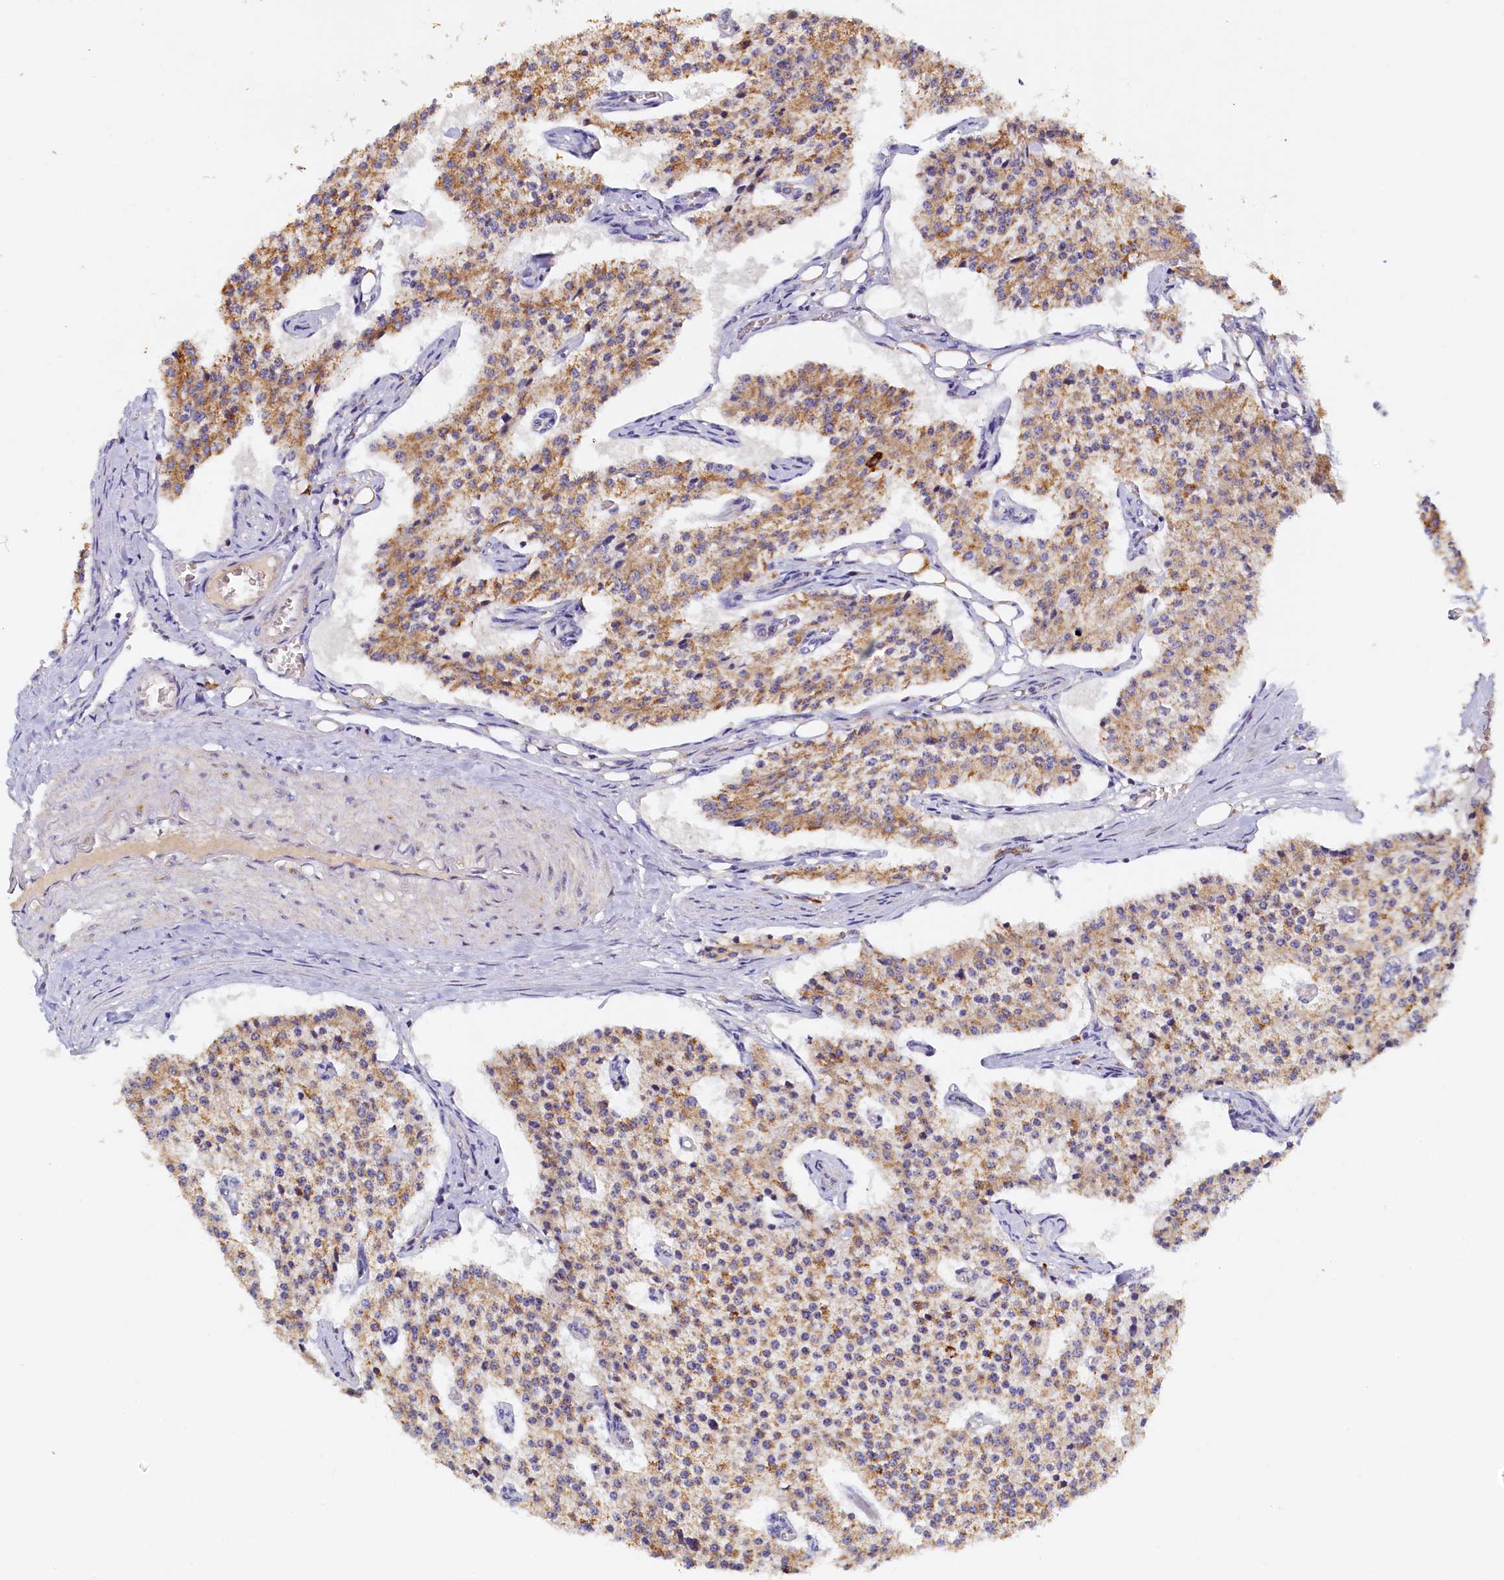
{"staining": {"intensity": "moderate", "quantity": ">75%", "location": "cytoplasmic/membranous"}, "tissue": "carcinoid", "cell_type": "Tumor cells", "image_type": "cancer", "snomed": [{"axis": "morphology", "description": "Carcinoid, malignant, NOS"}, {"axis": "topography", "description": "Colon"}], "caption": "This photomicrograph exhibits immunohistochemistry staining of carcinoid, with medium moderate cytoplasmic/membranous positivity in approximately >75% of tumor cells.", "gene": "POC1A", "patient": {"sex": "female", "age": 52}}